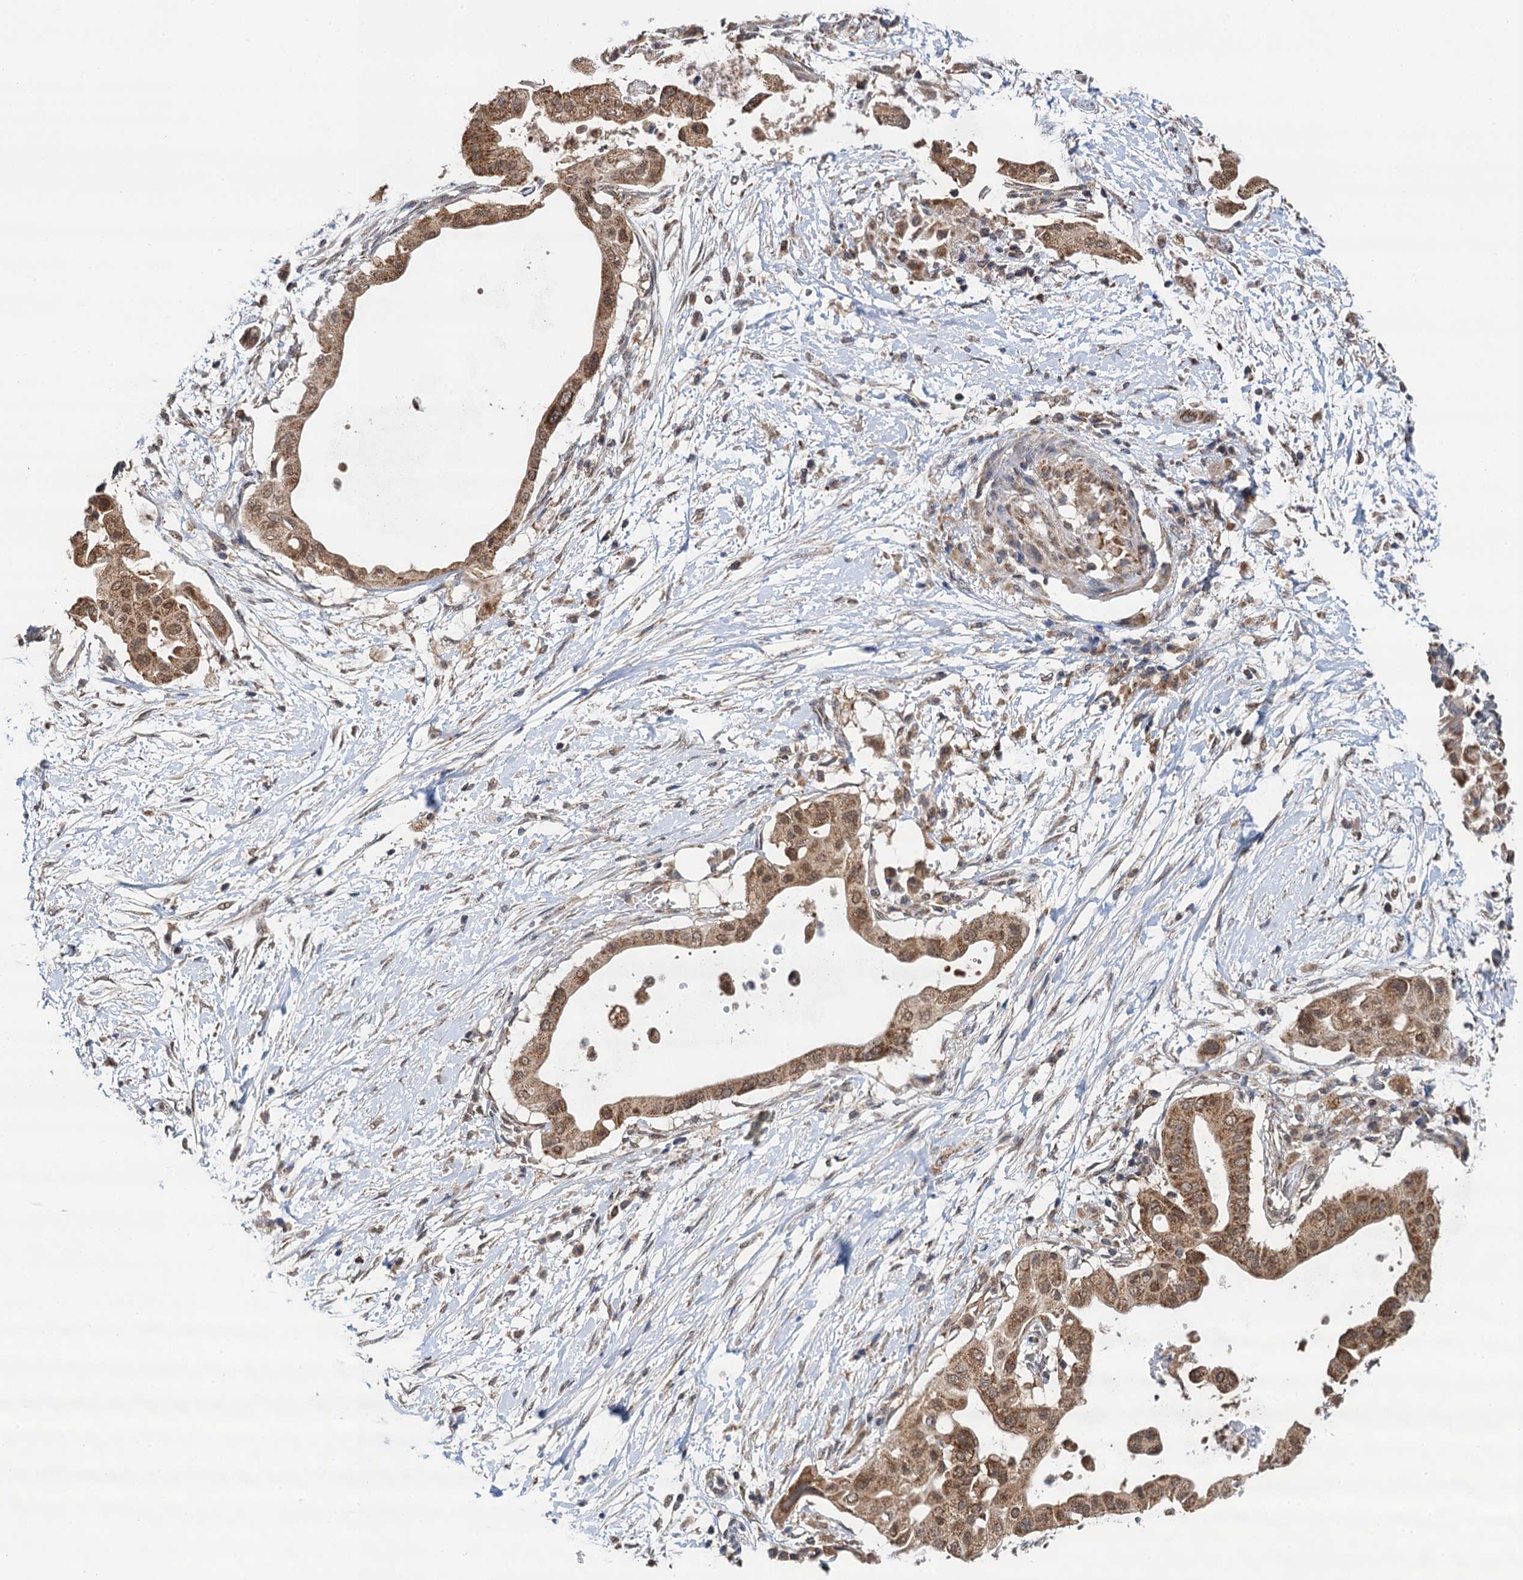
{"staining": {"intensity": "moderate", "quantity": ">75%", "location": "cytoplasmic/membranous,nuclear"}, "tissue": "pancreatic cancer", "cell_type": "Tumor cells", "image_type": "cancer", "snomed": [{"axis": "morphology", "description": "Adenocarcinoma, NOS"}, {"axis": "topography", "description": "Pancreas"}], "caption": "A brown stain labels moderate cytoplasmic/membranous and nuclear expression of a protein in human adenocarcinoma (pancreatic) tumor cells. (IHC, brightfield microscopy, high magnification).", "gene": "CMPK2", "patient": {"sex": "male", "age": 68}}